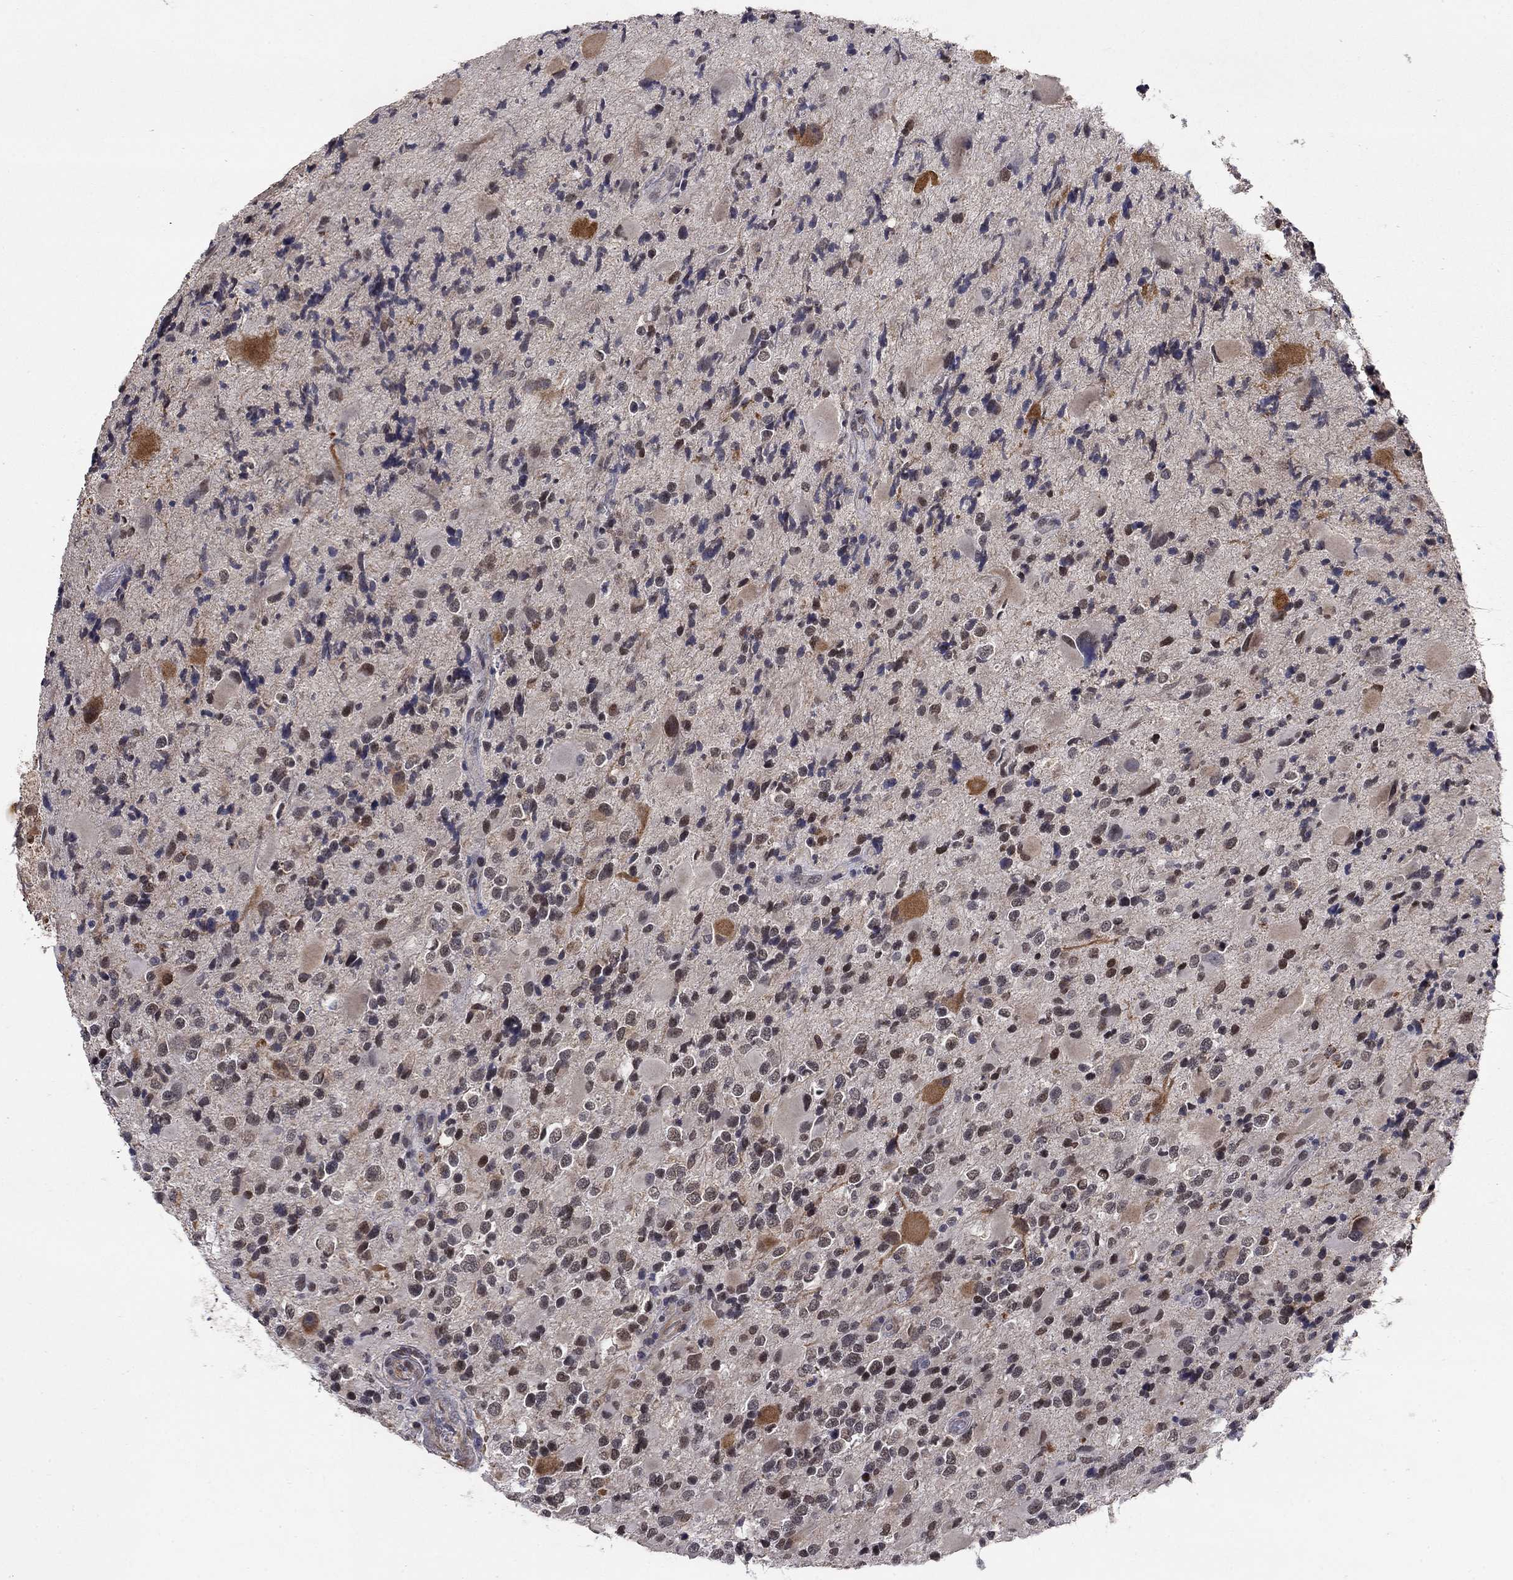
{"staining": {"intensity": "negative", "quantity": "none", "location": "none"}, "tissue": "glioma", "cell_type": "Tumor cells", "image_type": "cancer", "snomed": [{"axis": "morphology", "description": "Glioma, malignant, Low grade"}, {"axis": "topography", "description": "Brain"}], "caption": "Protein analysis of glioma demonstrates no significant positivity in tumor cells.", "gene": "GRIA3", "patient": {"sex": "female", "age": 32}}